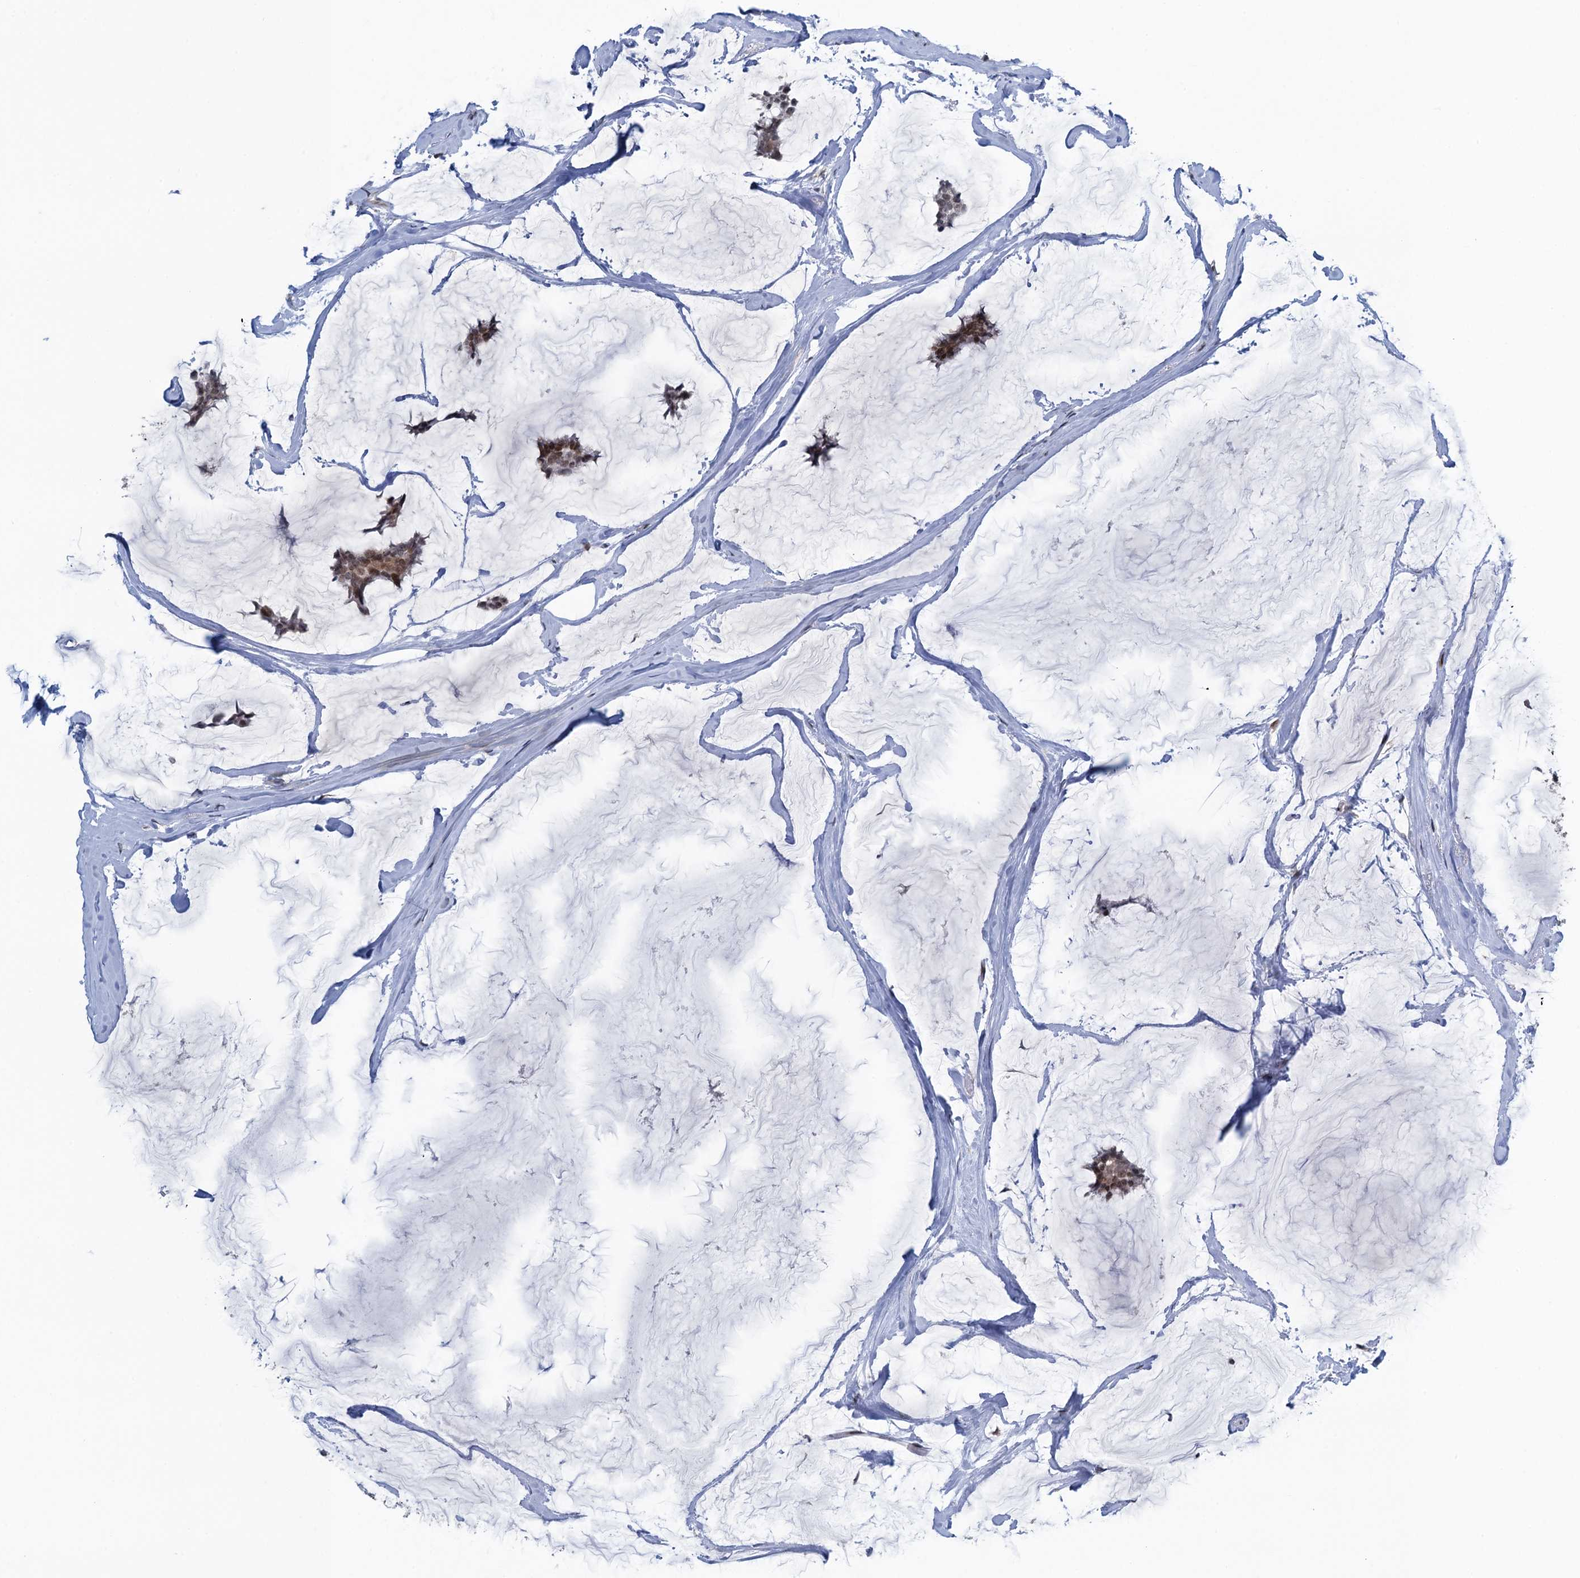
{"staining": {"intensity": "weak", "quantity": ">75%", "location": "nuclear"}, "tissue": "breast cancer", "cell_type": "Tumor cells", "image_type": "cancer", "snomed": [{"axis": "morphology", "description": "Duct carcinoma"}, {"axis": "topography", "description": "Breast"}], "caption": "Human intraductal carcinoma (breast) stained with a brown dye displays weak nuclear positive positivity in about >75% of tumor cells.", "gene": "FYB1", "patient": {"sex": "female", "age": 93}}